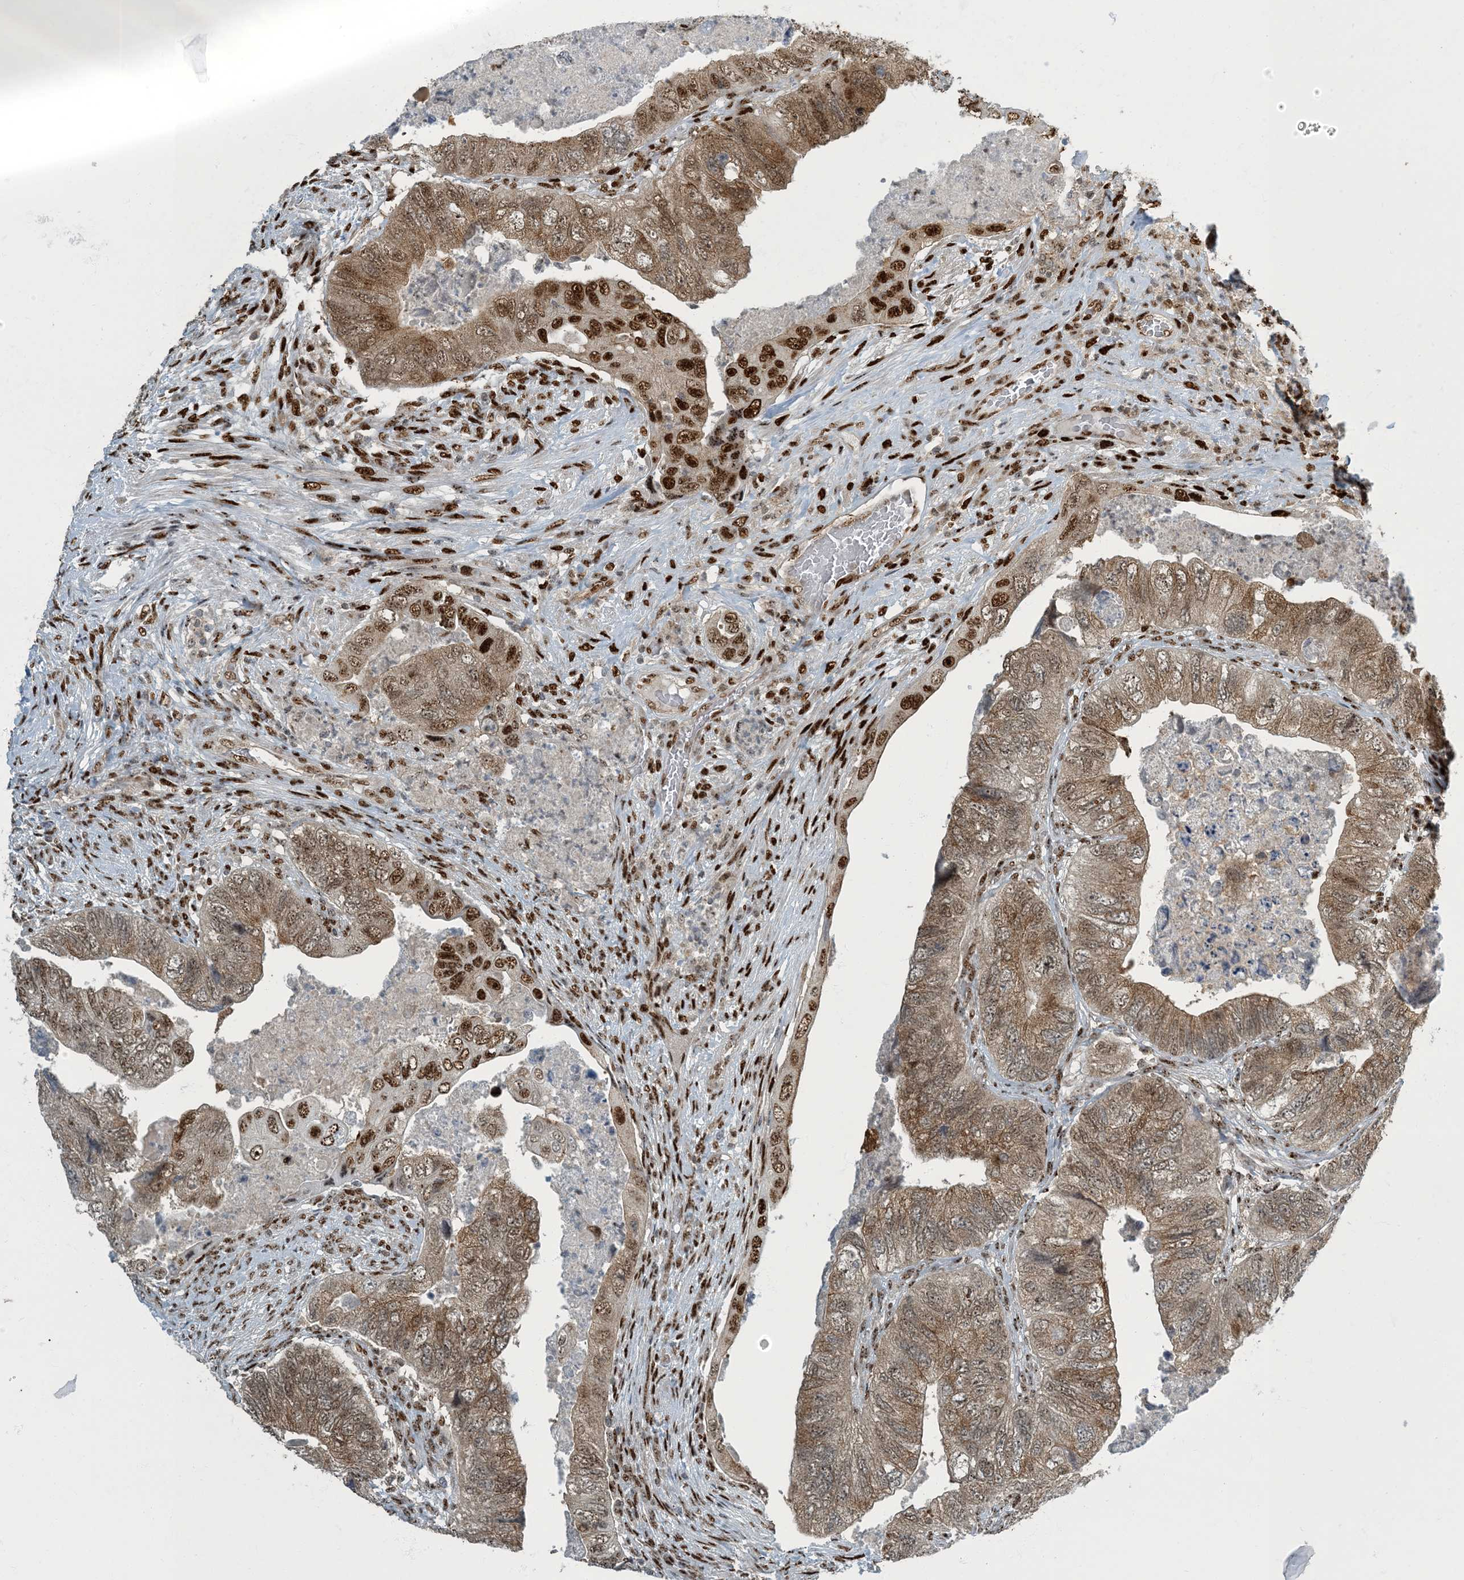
{"staining": {"intensity": "moderate", "quantity": ">75%", "location": "cytoplasmic/membranous,nuclear"}, "tissue": "colorectal cancer", "cell_type": "Tumor cells", "image_type": "cancer", "snomed": [{"axis": "morphology", "description": "Adenocarcinoma, NOS"}, {"axis": "topography", "description": "Rectum"}], "caption": "Human adenocarcinoma (colorectal) stained with a protein marker shows moderate staining in tumor cells.", "gene": "MBD1", "patient": {"sex": "male", "age": 63}}